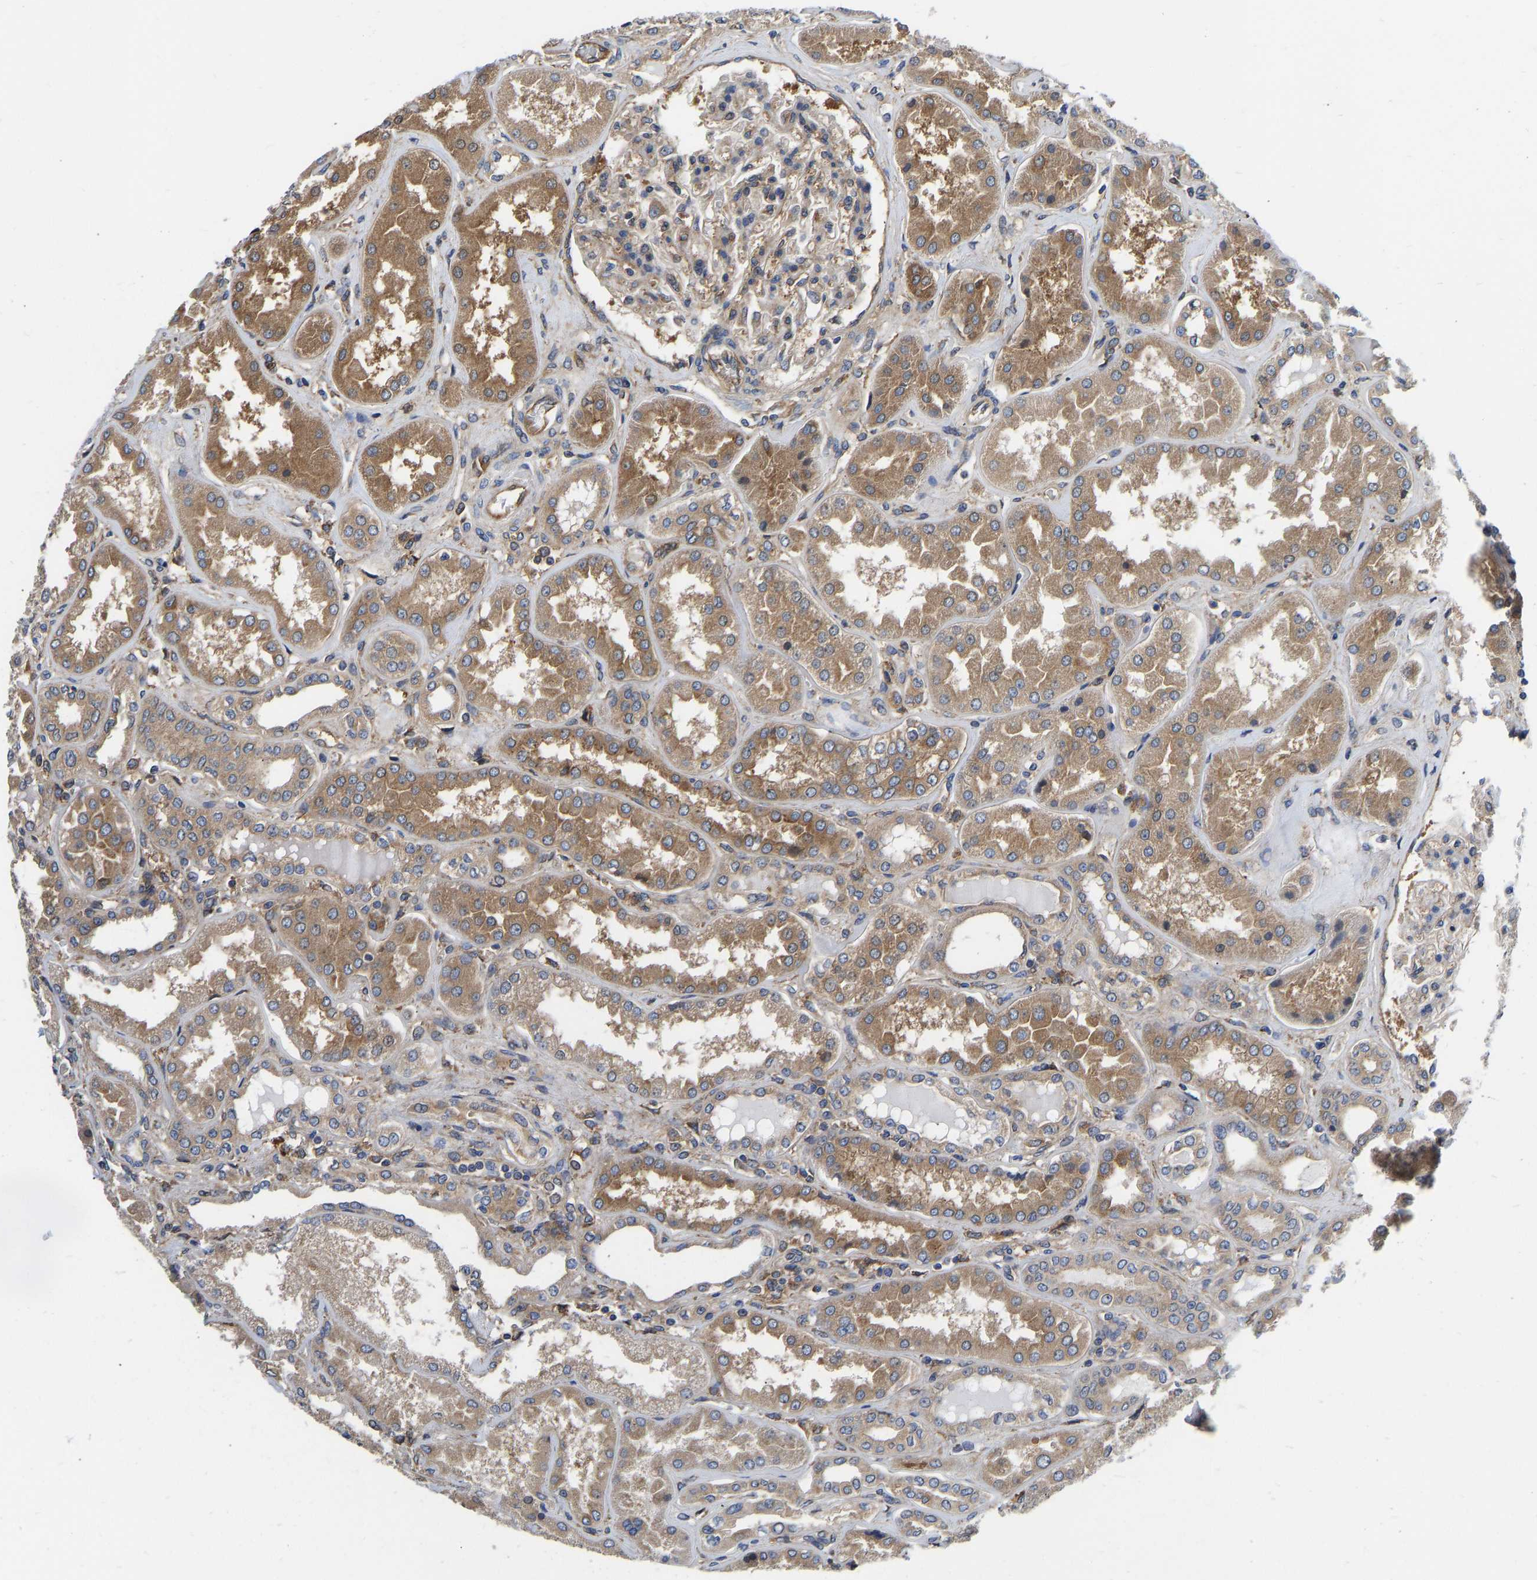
{"staining": {"intensity": "moderate", "quantity": "25%-75%", "location": "cytoplasmic/membranous"}, "tissue": "kidney", "cell_type": "Cells in glomeruli", "image_type": "normal", "snomed": [{"axis": "morphology", "description": "Normal tissue, NOS"}, {"axis": "topography", "description": "Kidney"}], "caption": "Human kidney stained with a brown dye exhibits moderate cytoplasmic/membranous positive staining in approximately 25%-75% of cells in glomeruli.", "gene": "FLNB", "patient": {"sex": "female", "age": 56}}